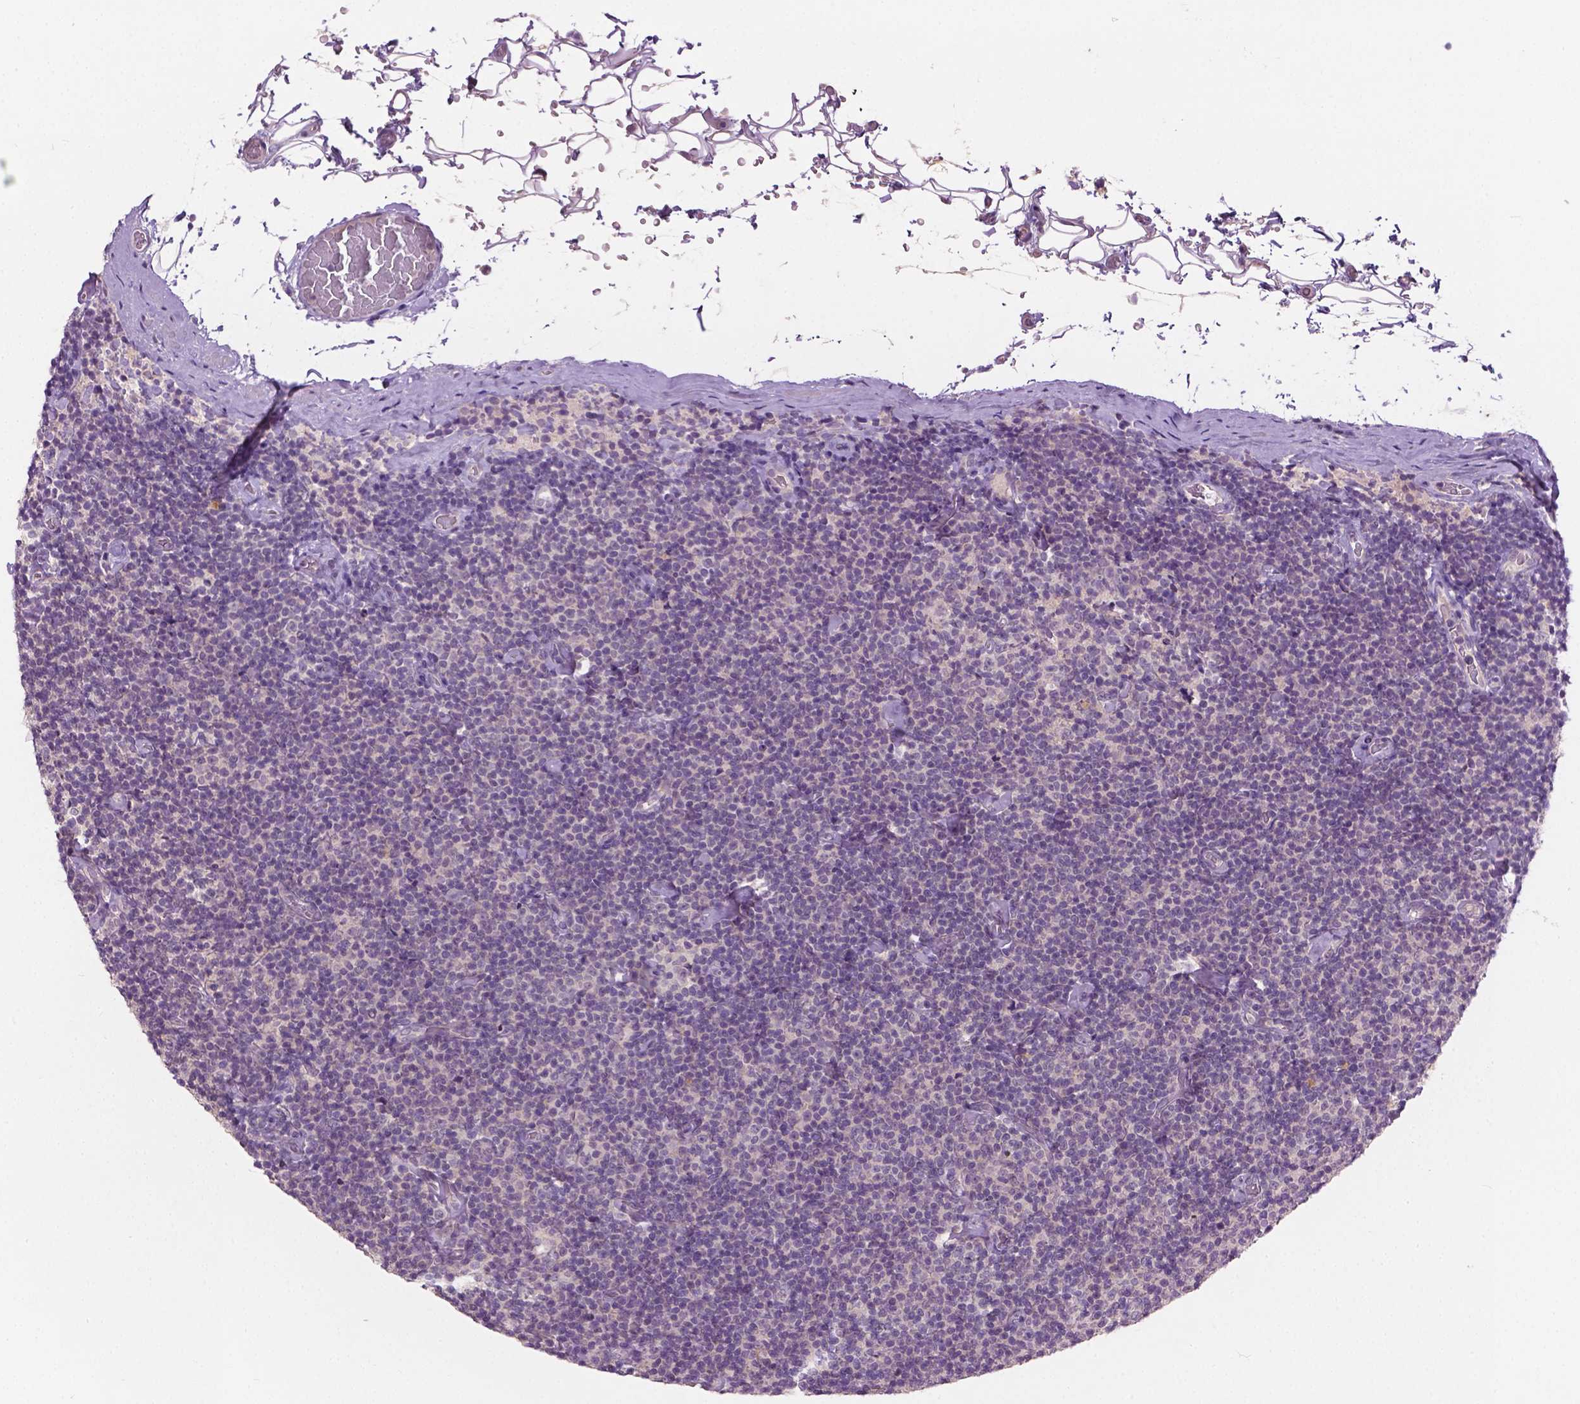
{"staining": {"intensity": "negative", "quantity": "none", "location": "none"}, "tissue": "lymphoma", "cell_type": "Tumor cells", "image_type": "cancer", "snomed": [{"axis": "morphology", "description": "Malignant lymphoma, non-Hodgkin's type, Low grade"}, {"axis": "topography", "description": "Lymph node"}], "caption": "Tumor cells are negative for protein expression in human low-grade malignant lymphoma, non-Hodgkin's type. The staining was performed using DAB to visualize the protein expression in brown, while the nuclei were stained in blue with hematoxylin (Magnification: 20x).", "gene": "KRT17", "patient": {"sex": "male", "age": 81}}